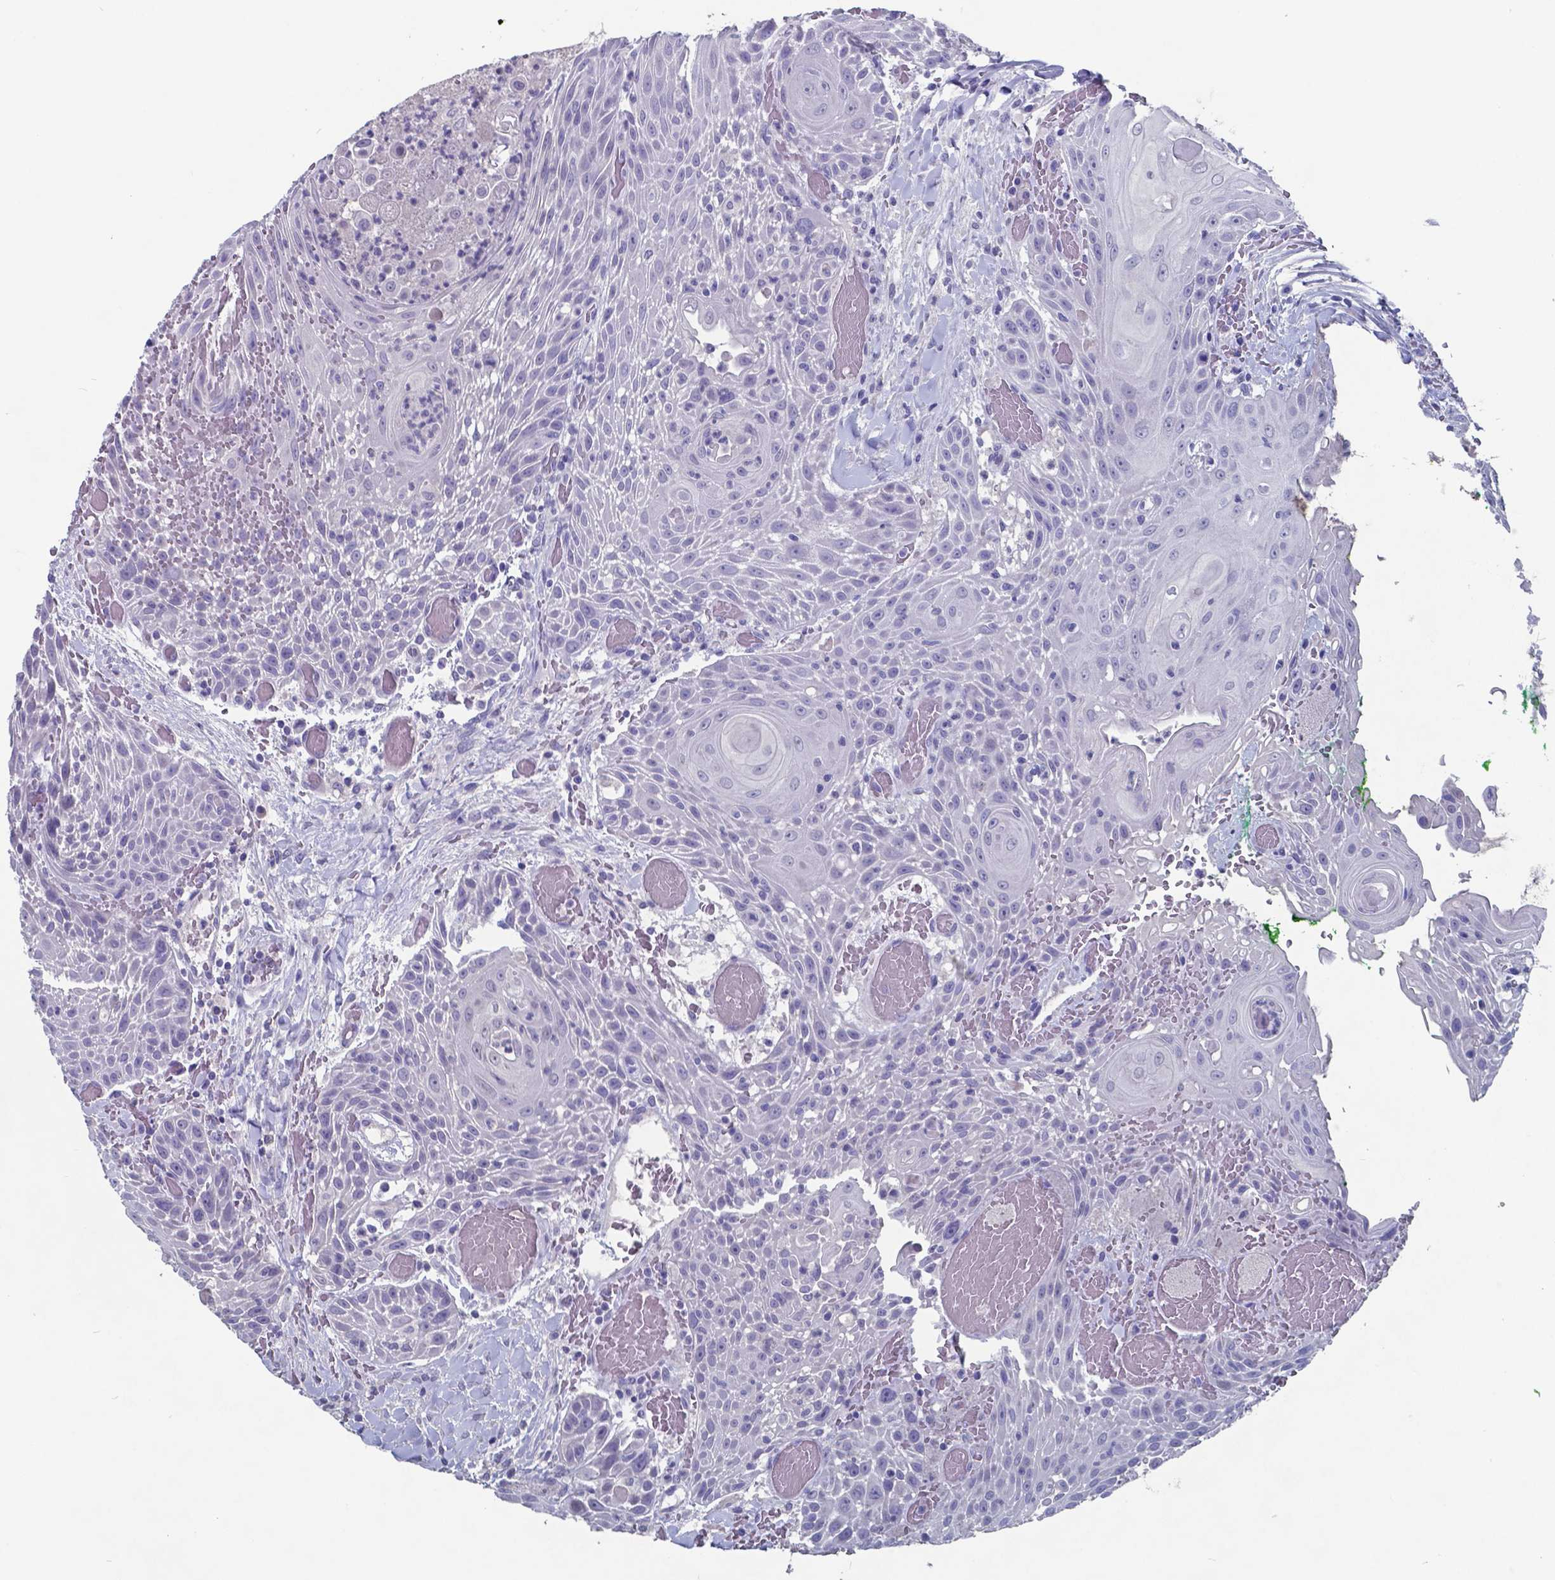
{"staining": {"intensity": "negative", "quantity": "none", "location": "none"}, "tissue": "head and neck cancer", "cell_type": "Tumor cells", "image_type": "cancer", "snomed": [{"axis": "morphology", "description": "Squamous cell carcinoma, NOS"}, {"axis": "topography", "description": "Head-Neck"}], "caption": "Human head and neck cancer (squamous cell carcinoma) stained for a protein using immunohistochemistry (IHC) displays no staining in tumor cells.", "gene": "TTR", "patient": {"sex": "male", "age": 69}}